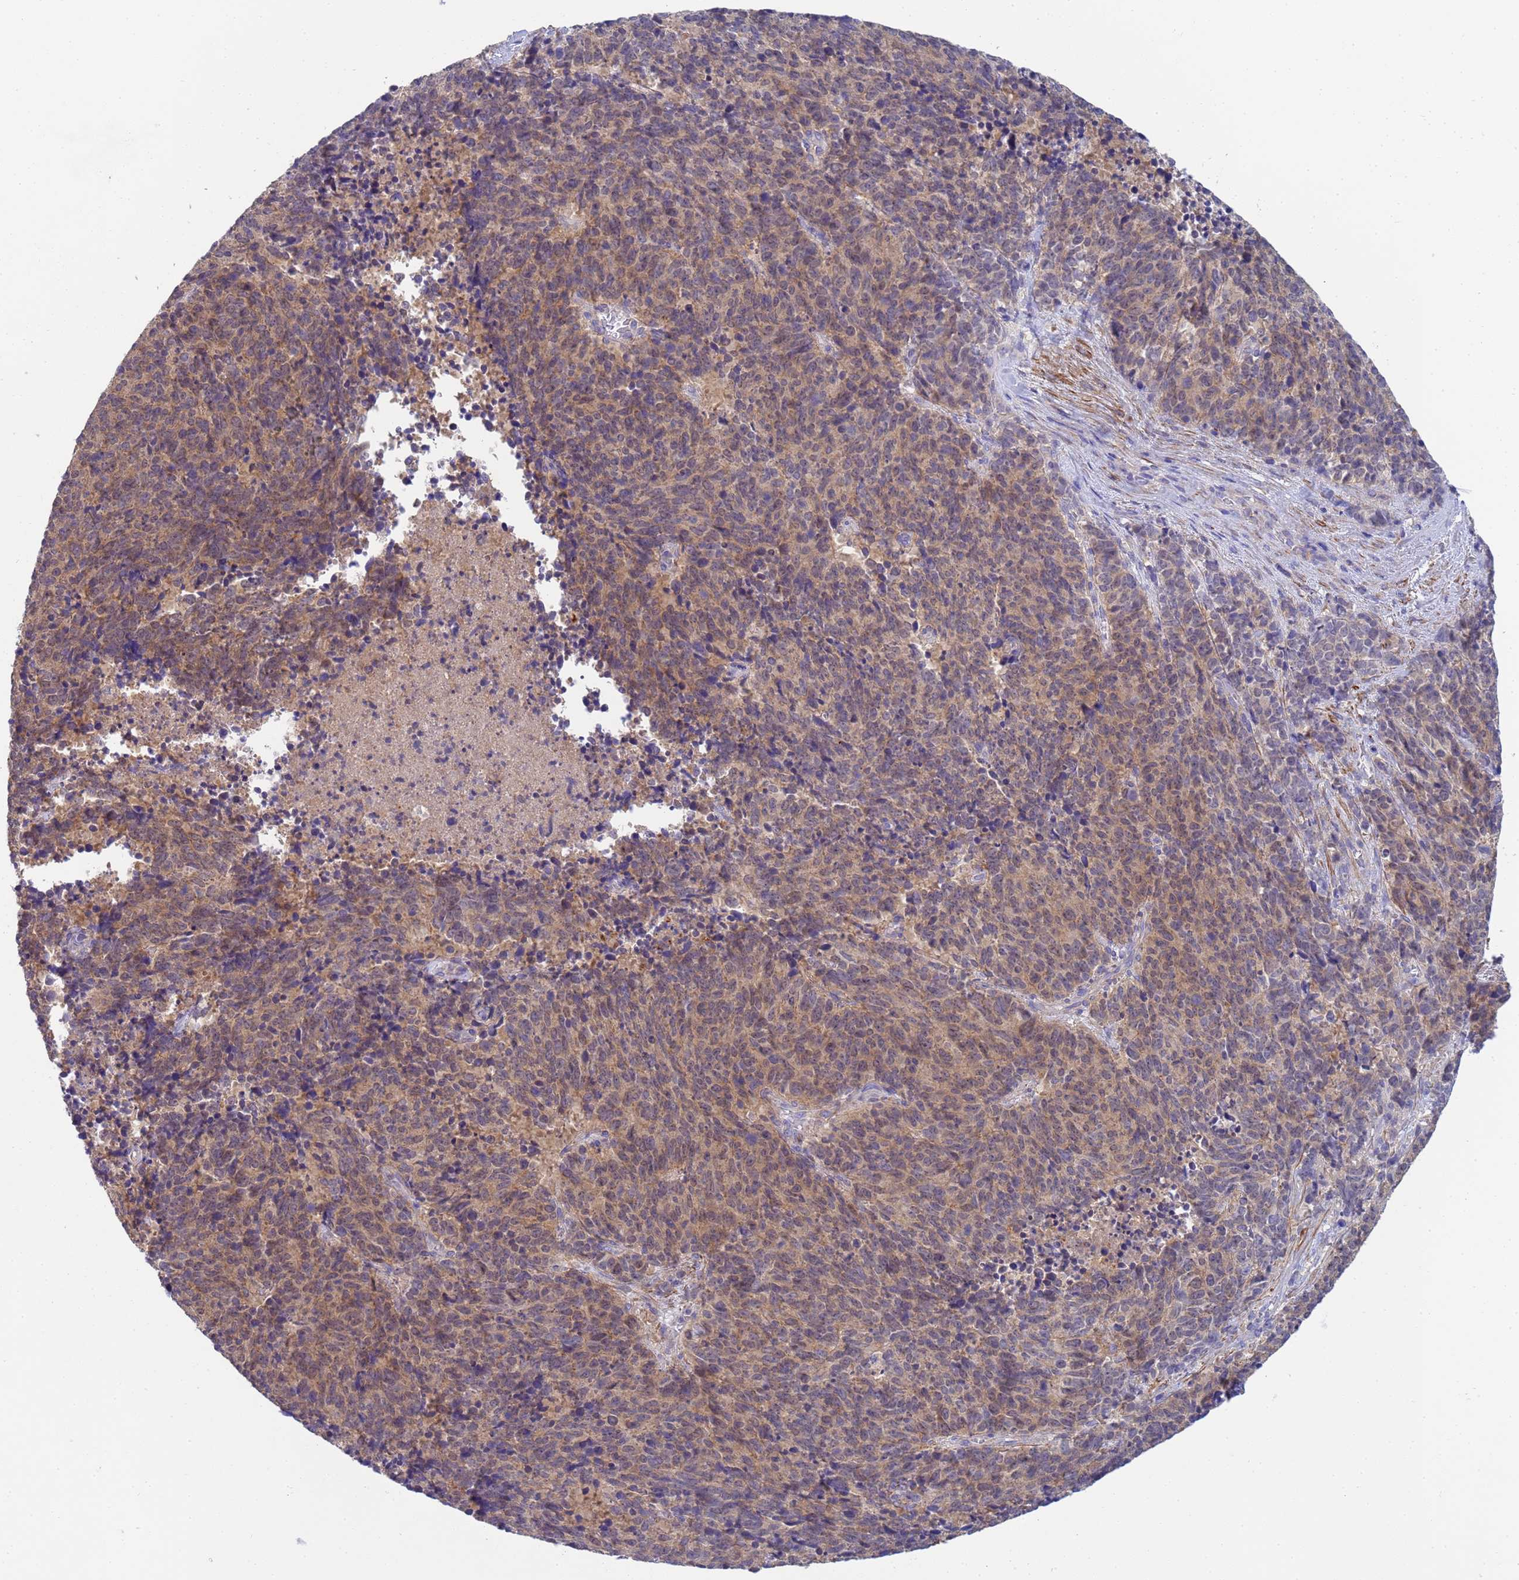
{"staining": {"intensity": "weak", "quantity": ">75%", "location": "cytoplasmic/membranous"}, "tissue": "cervical cancer", "cell_type": "Tumor cells", "image_type": "cancer", "snomed": [{"axis": "morphology", "description": "Squamous cell carcinoma, NOS"}, {"axis": "topography", "description": "Cervix"}], "caption": "A high-resolution photomicrograph shows immunohistochemistry staining of cervical cancer (squamous cell carcinoma), which shows weak cytoplasmic/membranous positivity in about >75% of tumor cells. The staining is performed using DAB brown chromogen to label protein expression. The nuclei are counter-stained blue using hematoxylin.", "gene": "KLHL13", "patient": {"sex": "female", "age": 29}}